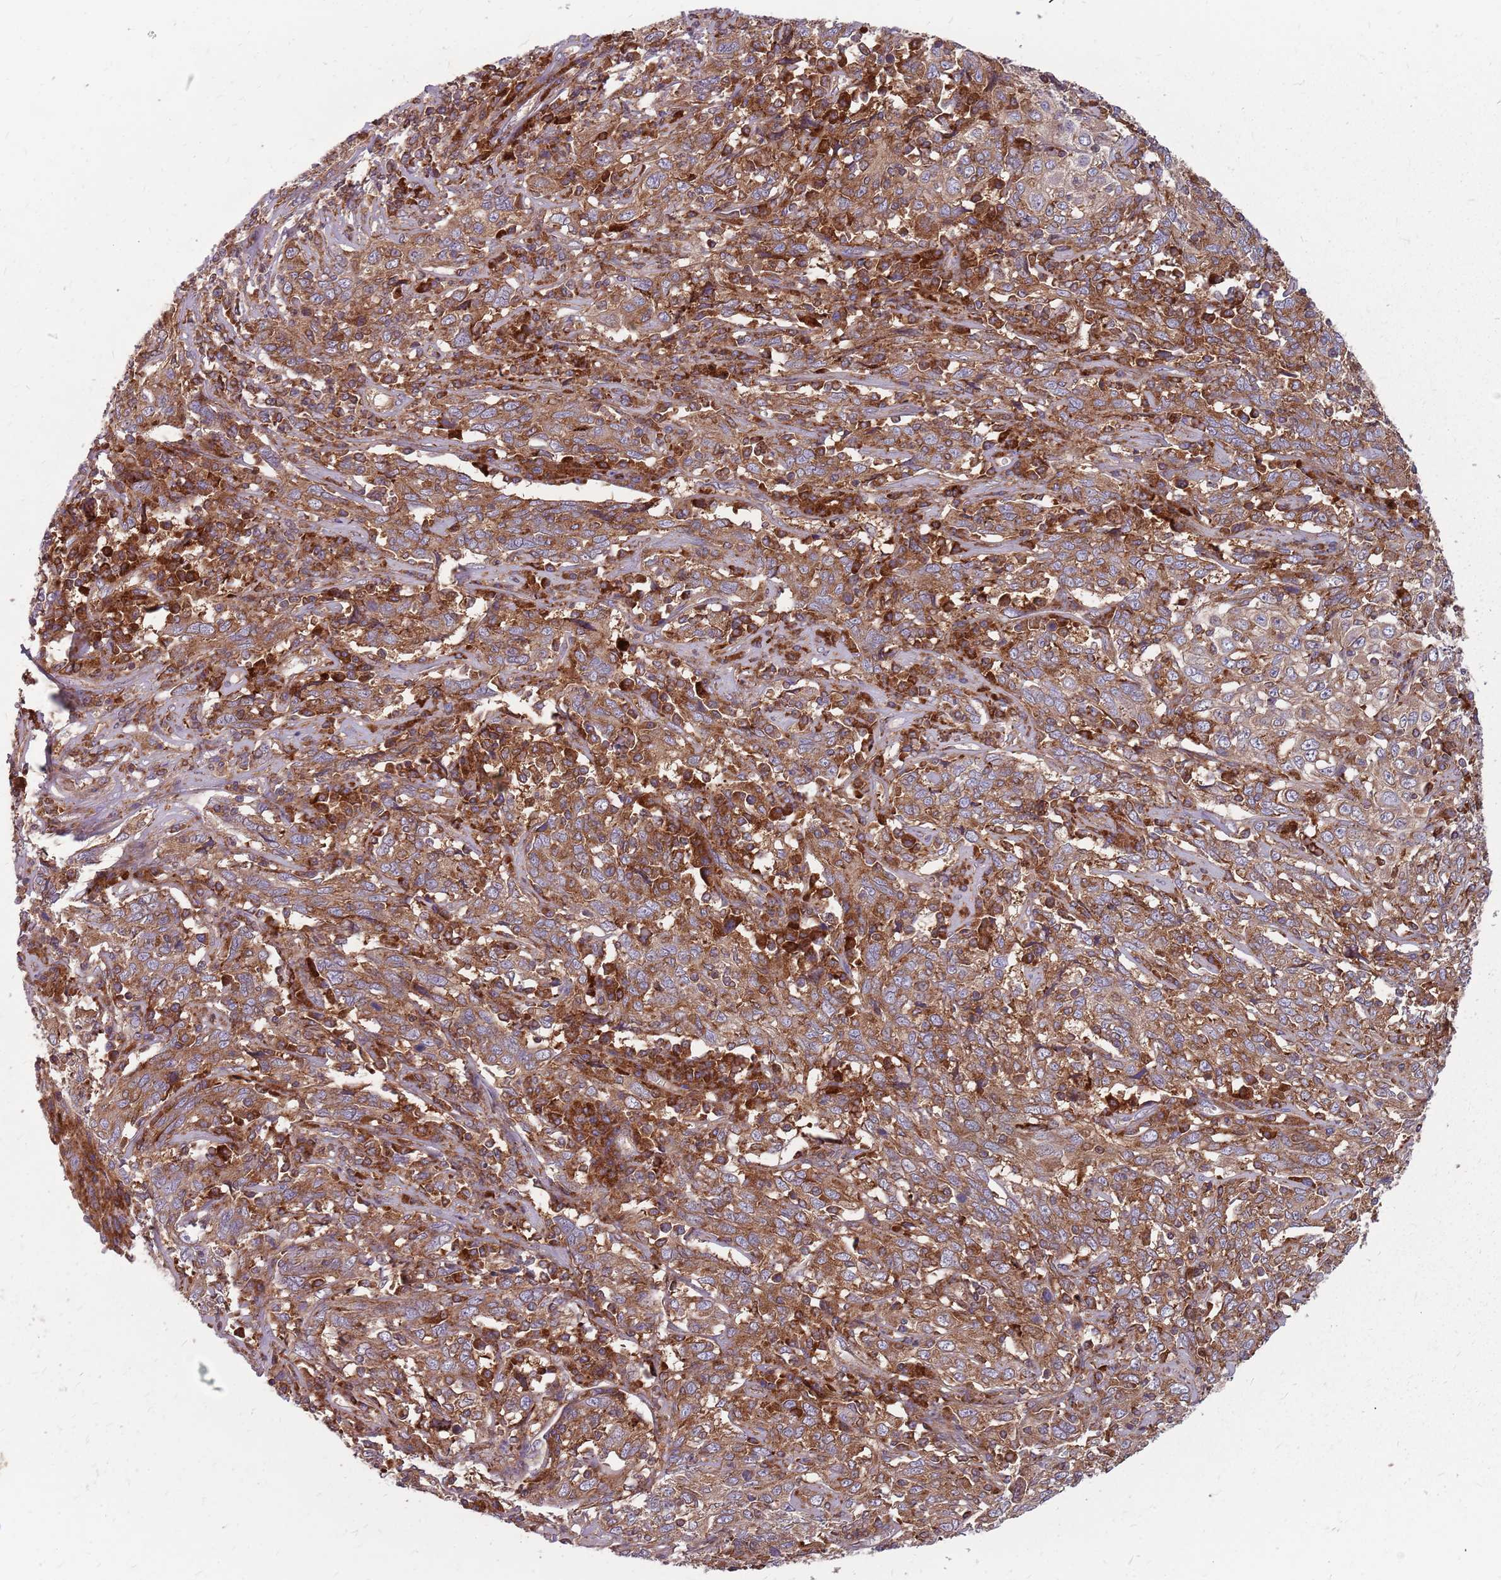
{"staining": {"intensity": "moderate", "quantity": ">75%", "location": "cytoplasmic/membranous"}, "tissue": "cervical cancer", "cell_type": "Tumor cells", "image_type": "cancer", "snomed": [{"axis": "morphology", "description": "Squamous cell carcinoma, NOS"}, {"axis": "topography", "description": "Cervix"}], "caption": "Cervical cancer (squamous cell carcinoma) stained with a brown dye demonstrates moderate cytoplasmic/membranous positive positivity in approximately >75% of tumor cells.", "gene": "NME4", "patient": {"sex": "female", "age": 46}}